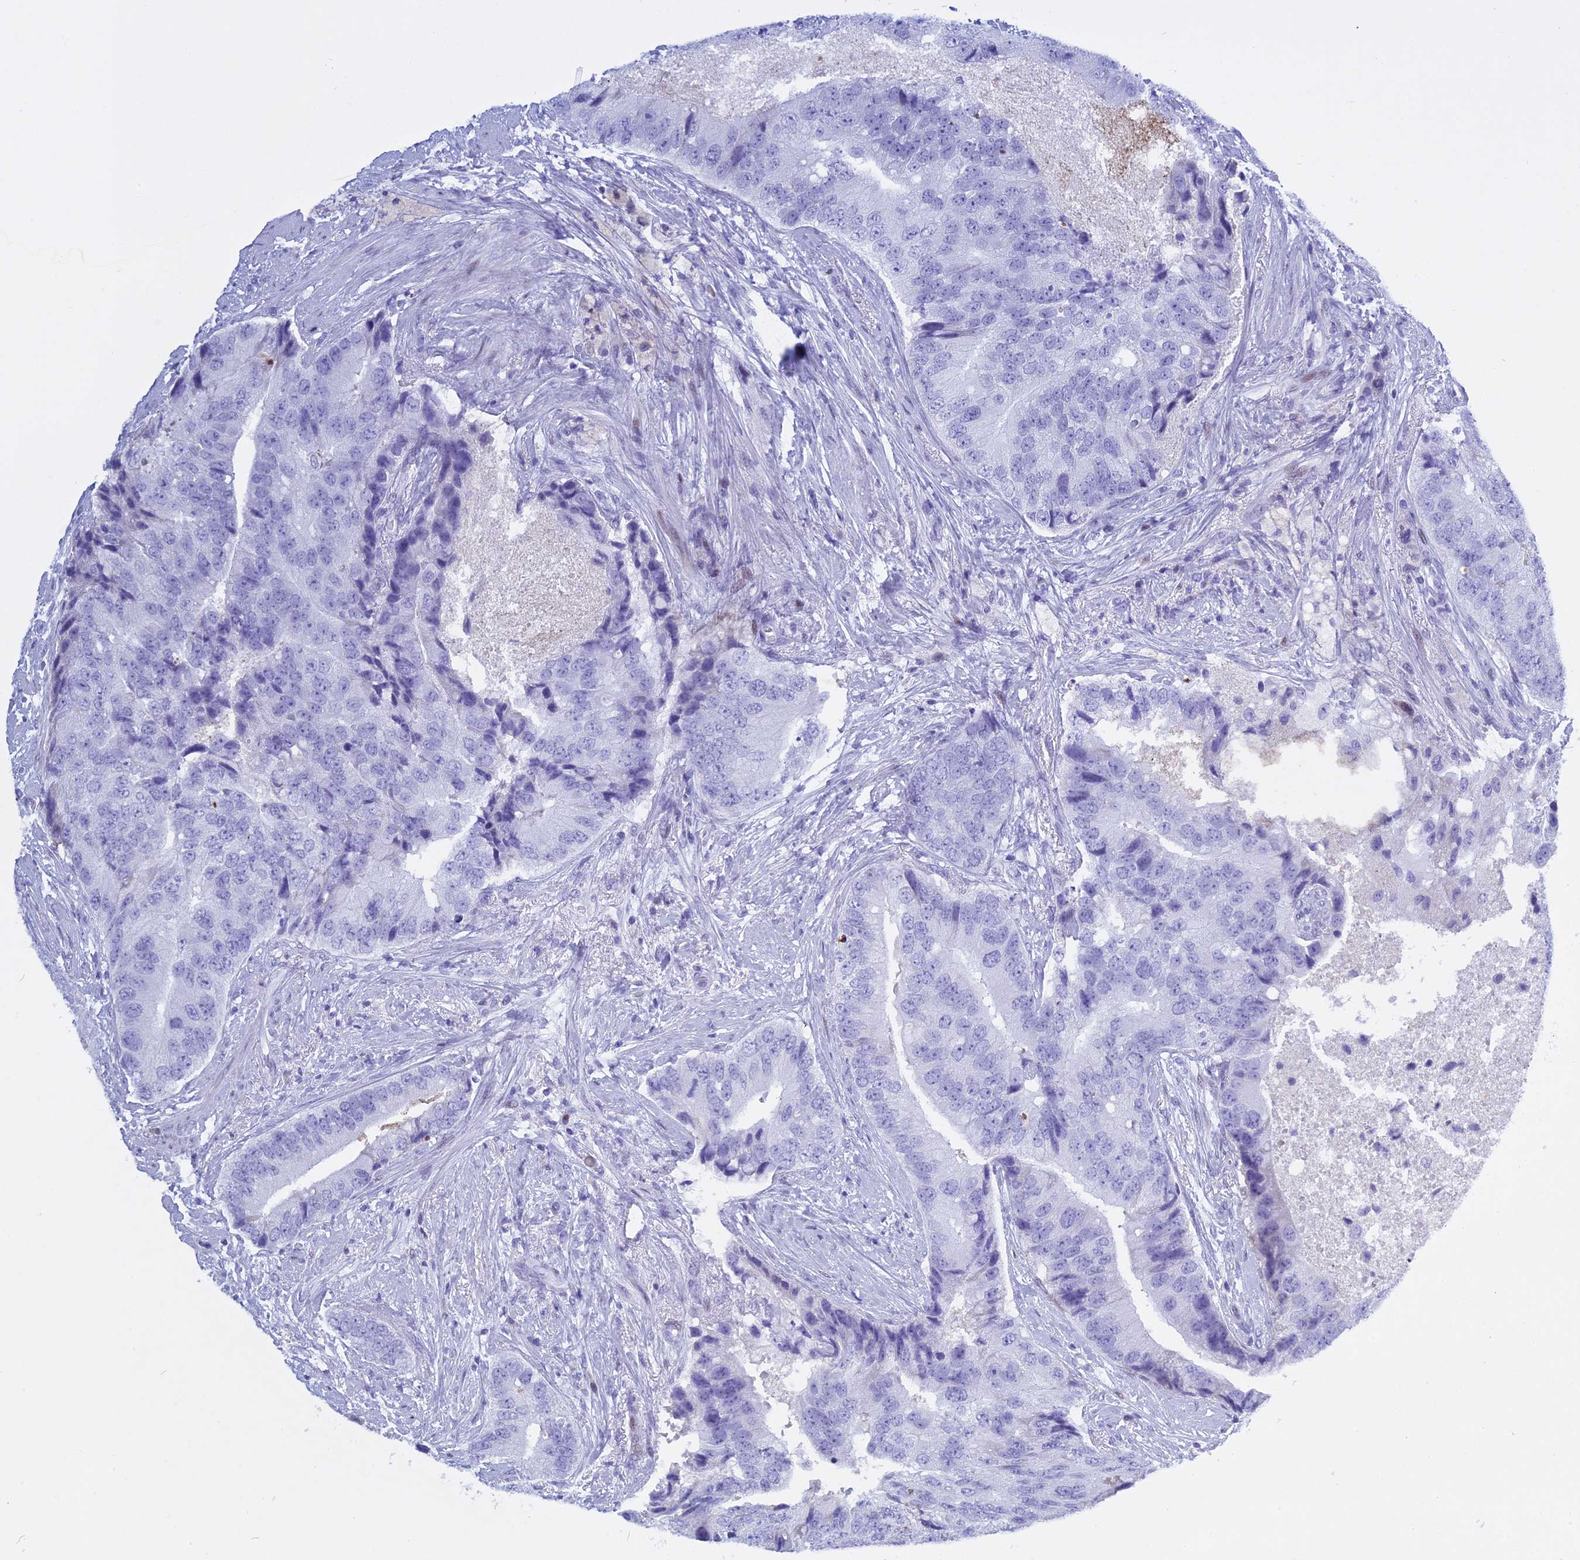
{"staining": {"intensity": "negative", "quantity": "none", "location": "none"}, "tissue": "prostate cancer", "cell_type": "Tumor cells", "image_type": "cancer", "snomed": [{"axis": "morphology", "description": "Adenocarcinoma, High grade"}, {"axis": "topography", "description": "Prostate"}], "caption": "The immunohistochemistry (IHC) micrograph has no significant expression in tumor cells of adenocarcinoma (high-grade) (prostate) tissue.", "gene": "KCTD21", "patient": {"sex": "male", "age": 70}}